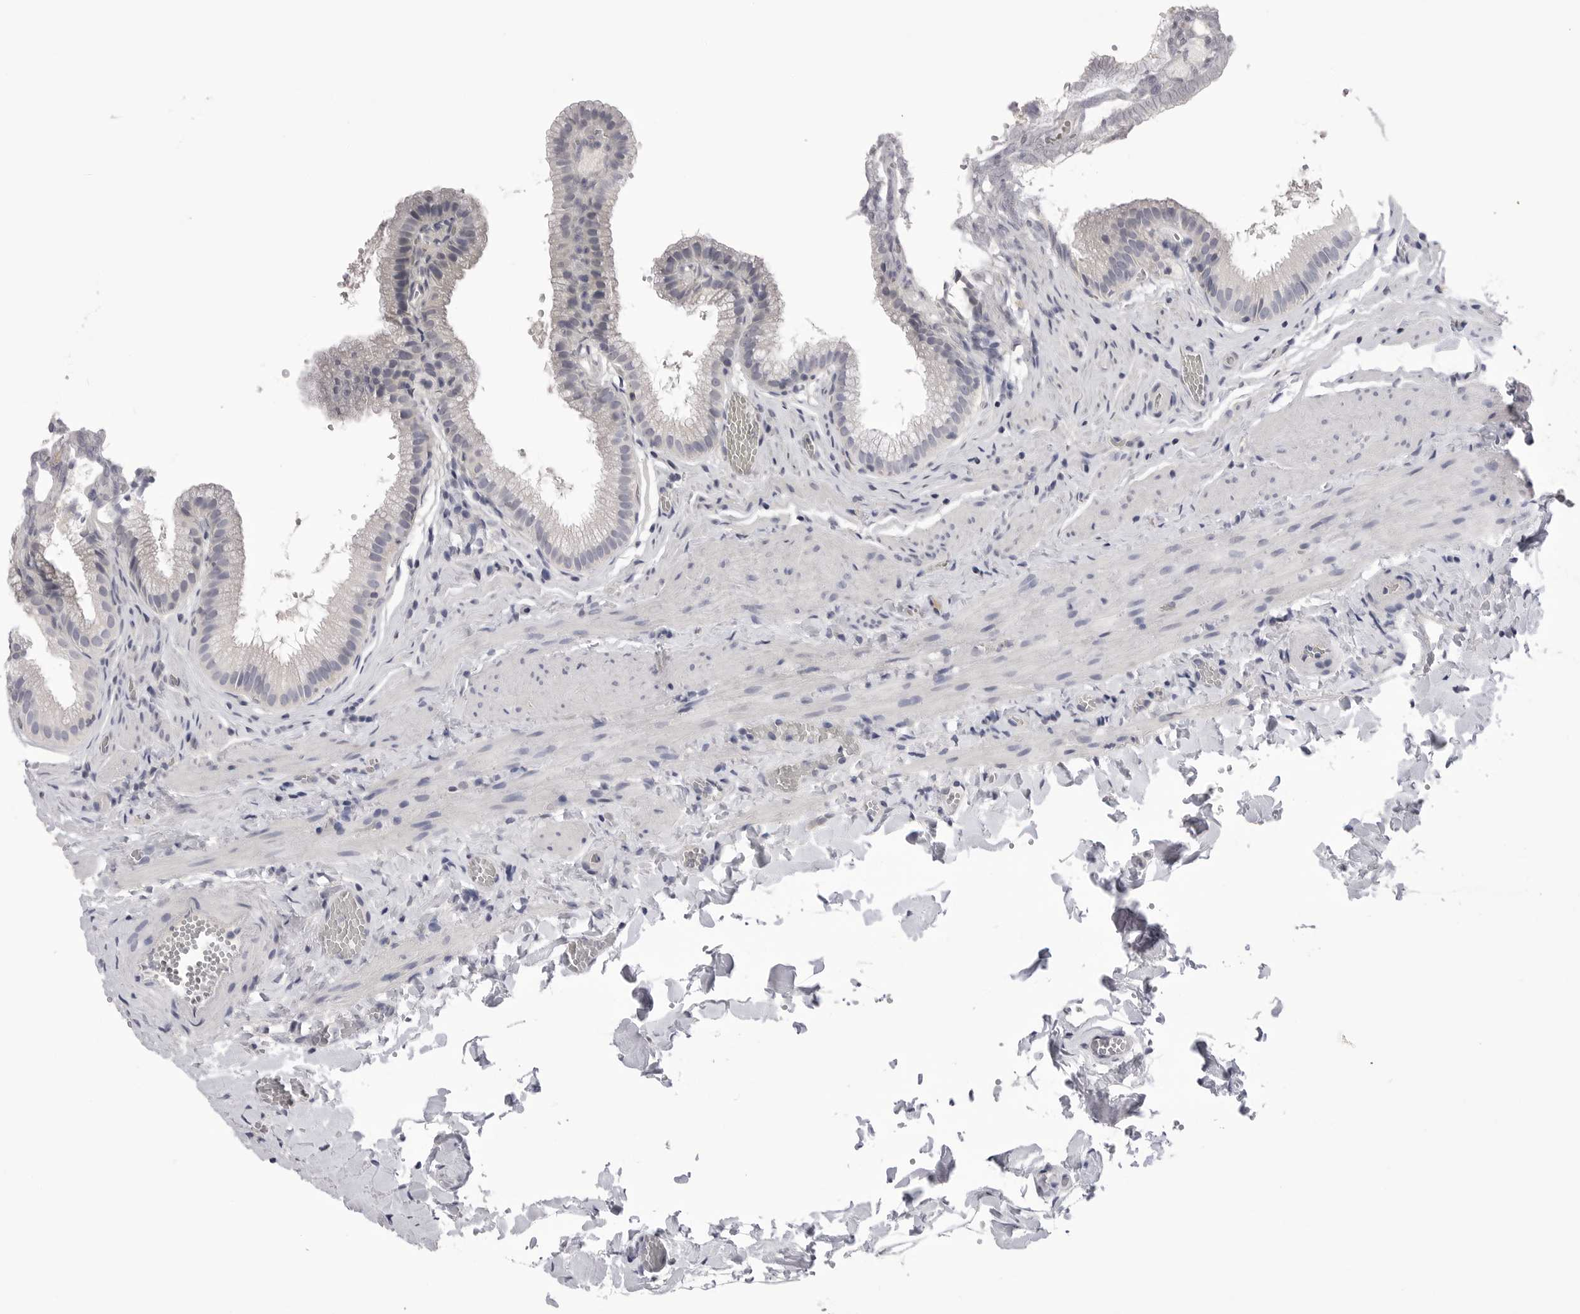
{"staining": {"intensity": "negative", "quantity": "none", "location": "none"}, "tissue": "gallbladder", "cell_type": "Glandular cells", "image_type": "normal", "snomed": [{"axis": "morphology", "description": "Normal tissue, NOS"}, {"axis": "topography", "description": "Gallbladder"}], "caption": "Glandular cells are negative for brown protein staining in unremarkable gallbladder. Nuclei are stained in blue.", "gene": "DLGAP3", "patient": {"sex": "male", "age": 38}}